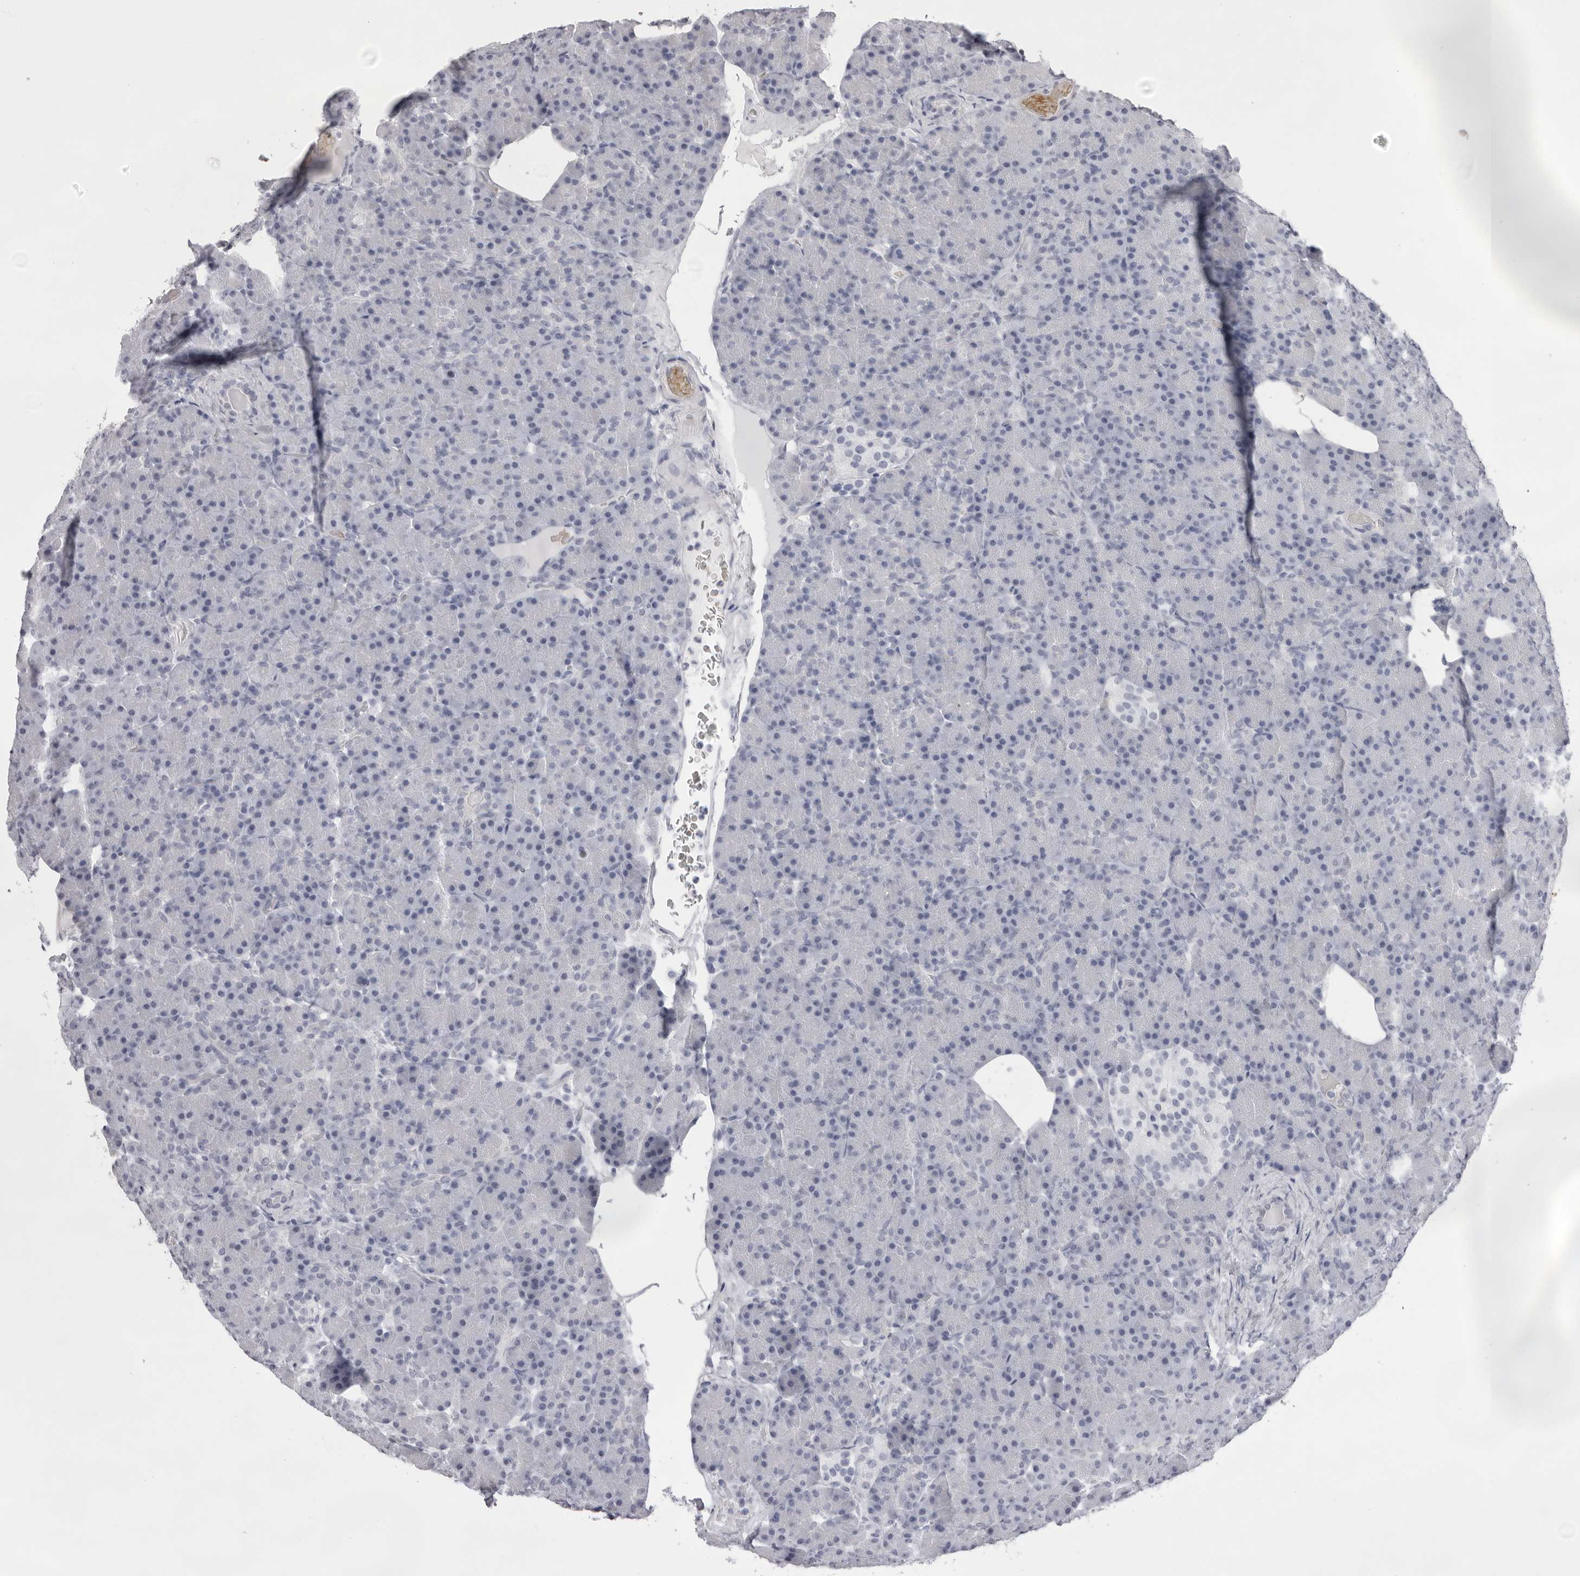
{"staining": {"intensity": "weak", "quantity": "<25%", "location": "cytoplasmic/membranous"}, "tissue": "pancreas", "cell_type": "Exocrine glandular cells", "image_type": "normal", "snomed": [{"axis": "morphology", "description": "Normal tissue, NOS"}, {"axis": "topography", "description": "Pancreas"}], "caption": "DAB immunohistochemical staining of unremarkable pancreas exhibits no significant staining in exocrine glandular cells. (Immunohistochemistry (ihc), brightfield microscopy, high magnification).", "gene": "SPTA1", "patient": {"sex": "female", "age": 43}}